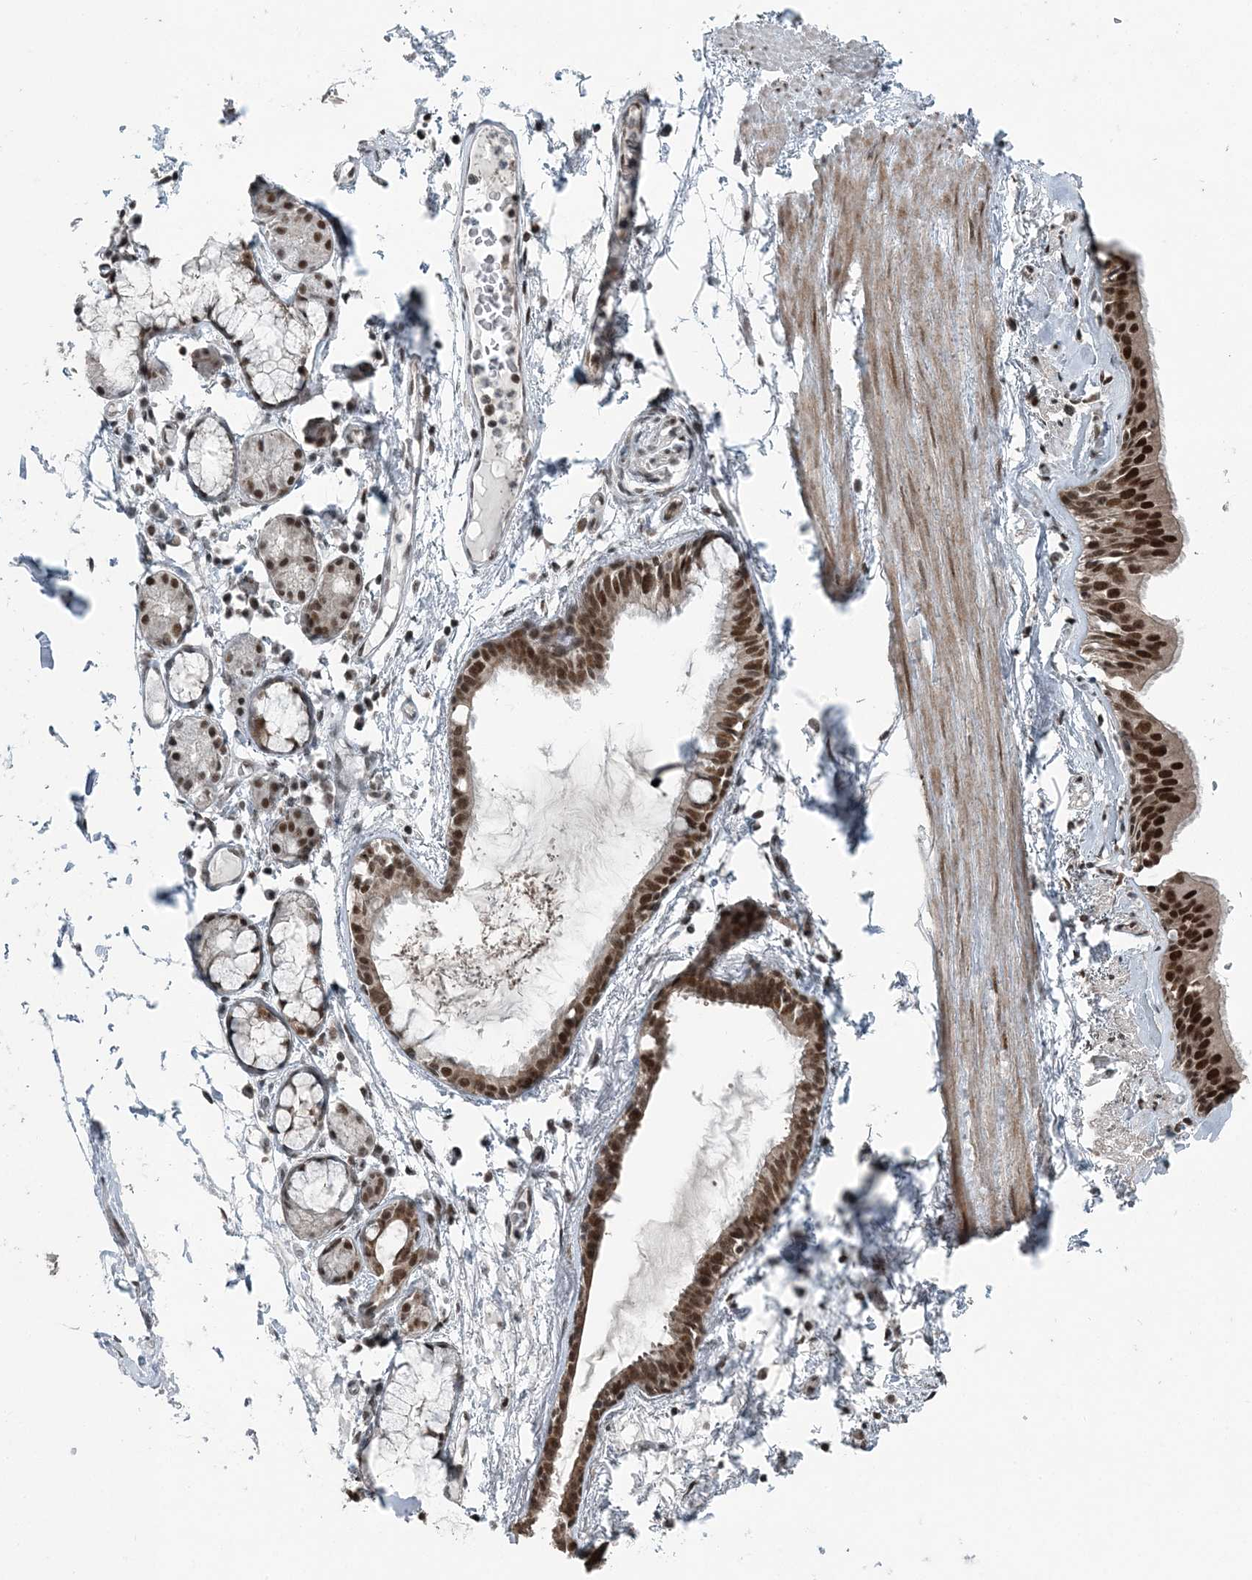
{"staining": {"intensity": "negative", "quantity": "none", "location": "none"}, "tissue": "adipose tissue", "cell_type": "Adipocytes", "image_type": "normal", "snomed": [{"axis": "morphology", "description": "Normal tissue, NOS"}, {"axis": "topography", "description": "Cartilage tissue"}], "caption": "Immunohistochemistry image of normal adipose tissue: human adipose tissue stained with DAB (3,3'-diaminobenzidine) shows no significant protein positivity in adipocytes.", "gene": "YTHDC1", "patient": {"sex": "female", "age": 63}}